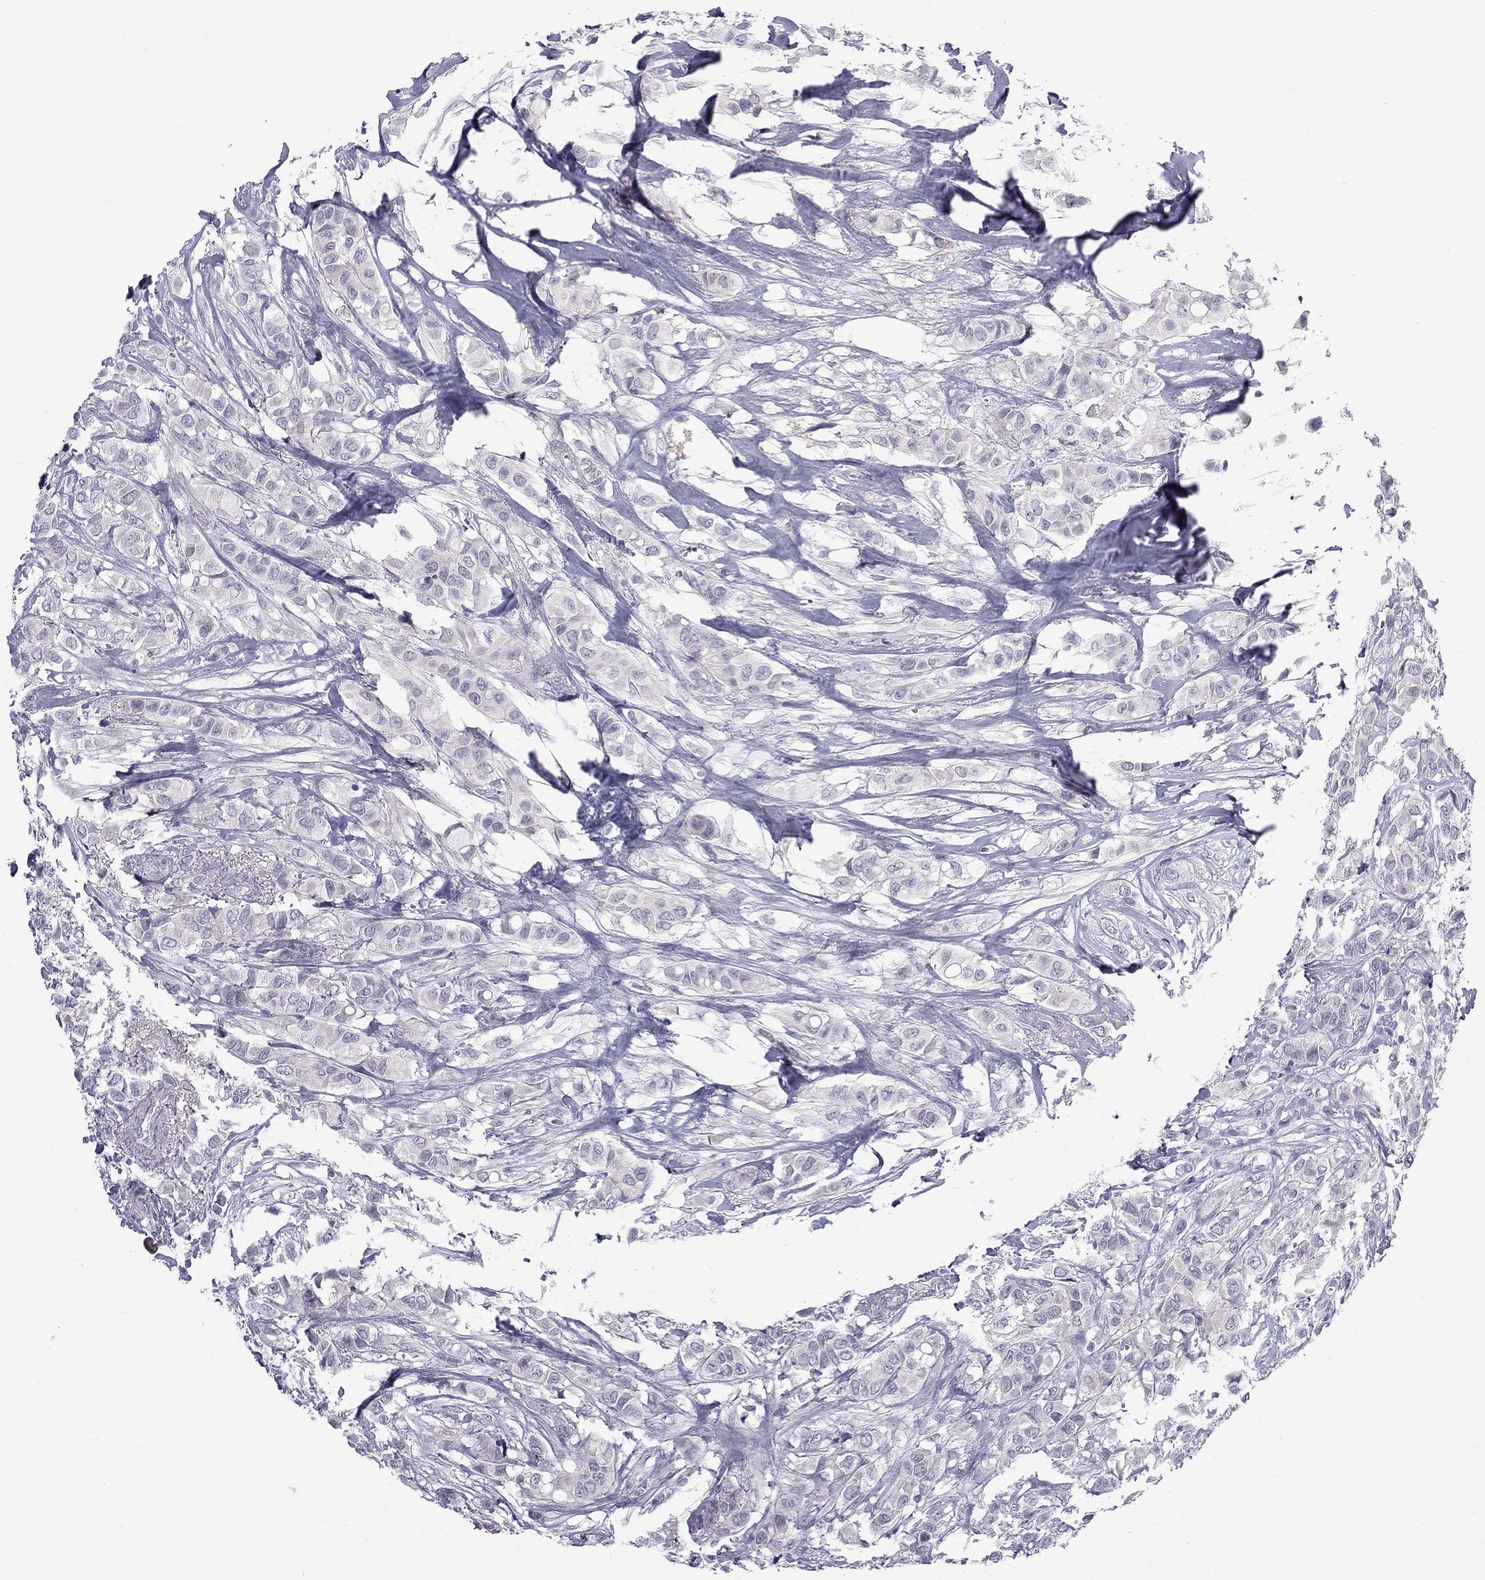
{"staining": {"intensity": "negative", "quantity": "none", "location": "none"}, "tissue": "breast cancer", "cell_type": "Tumor cells", "image_type": "cancer", "snomed": [{"axis": "morphology", "description": "Duct carcinoma"}, {"axis": "topography", "description": "Breast"}], "caption": "Immunohistochemical staining of human breast infiltrating ductal carcinoma shows no significant expression in tumor cells.", "gene": "RTL9", "patient": {"sex": "female", "age": 85}}